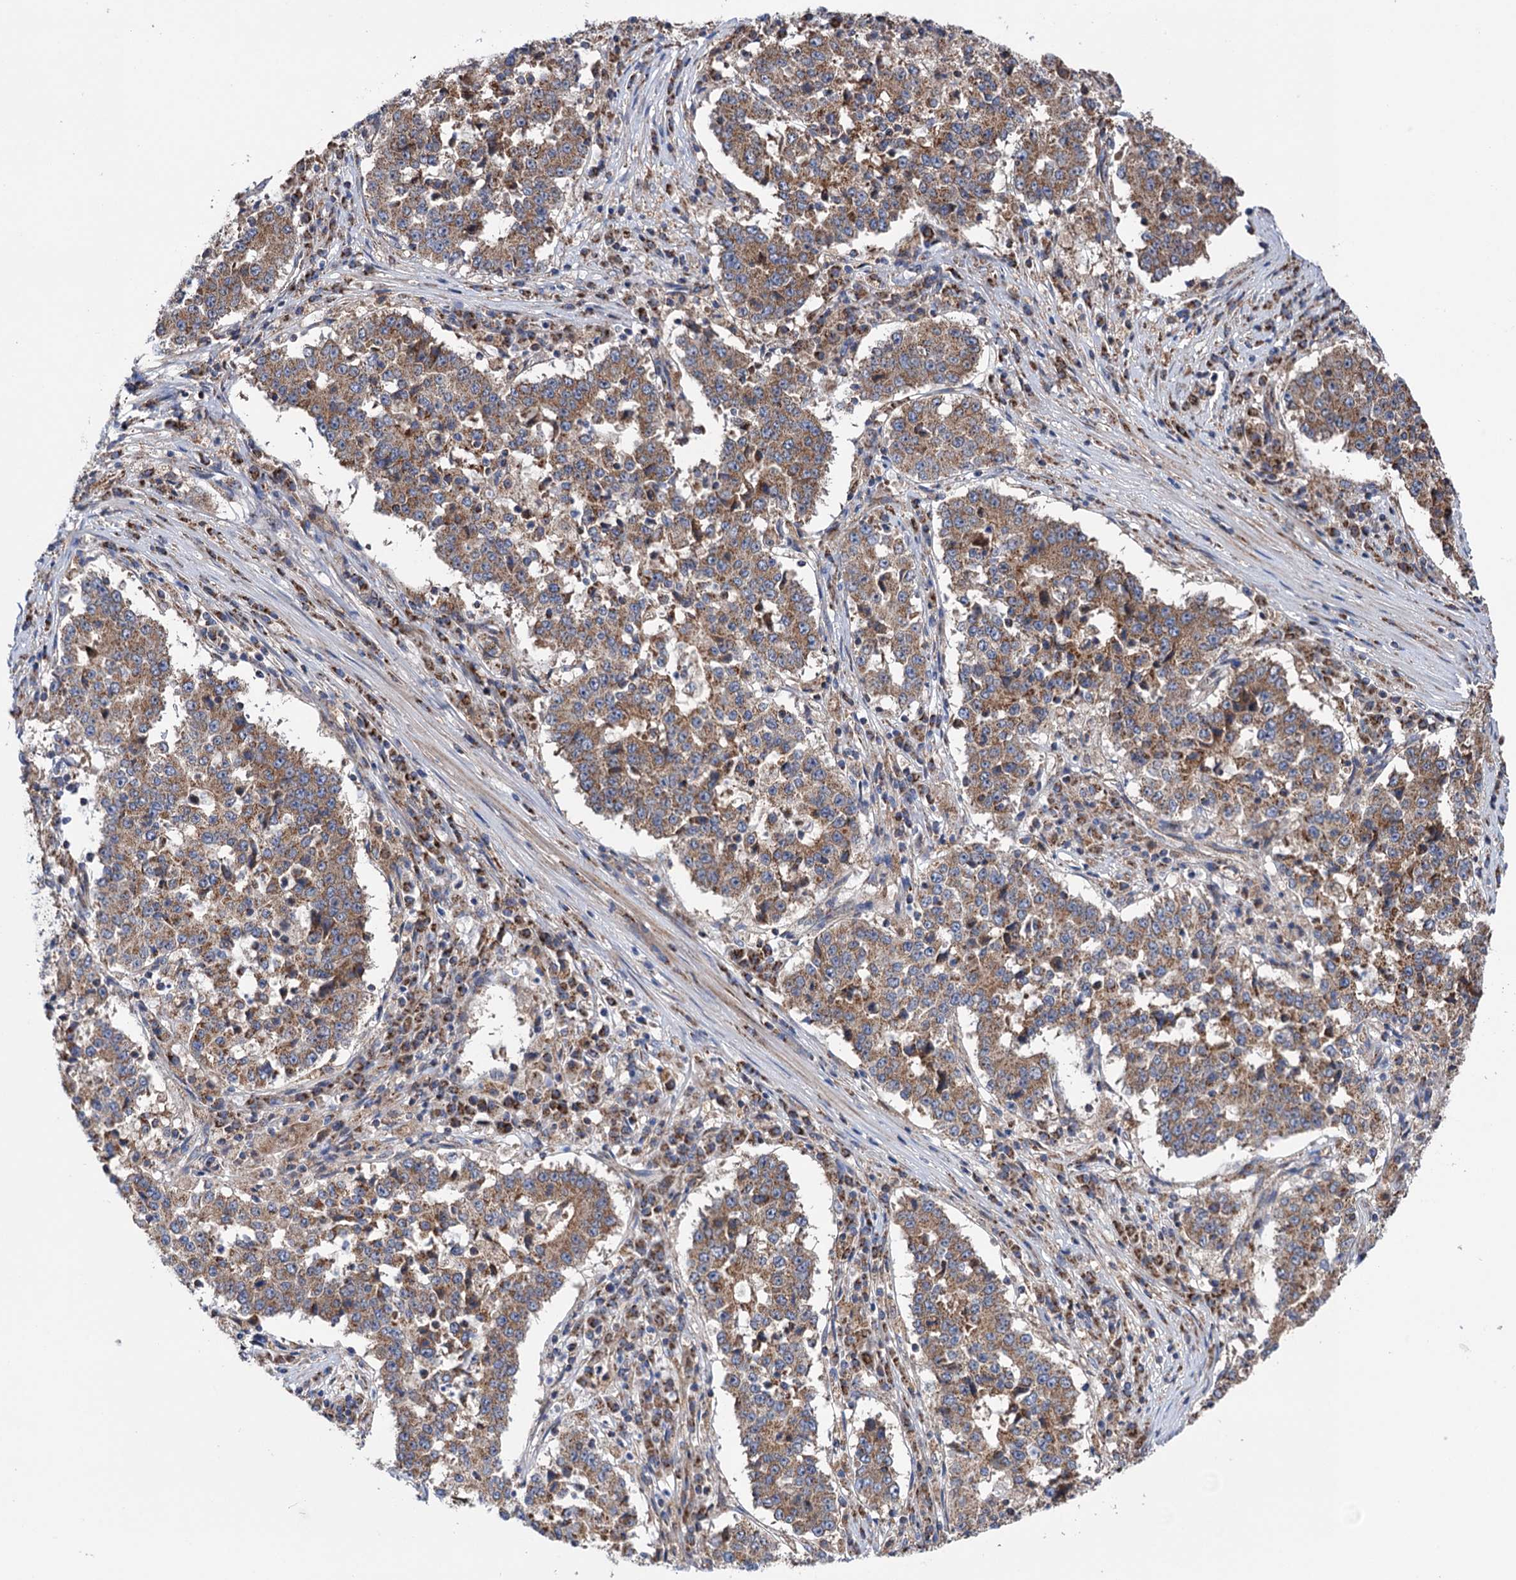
{"staining": {"intensity": "moderate", "quantity": ">75%", "location": "cytoplasmic/membranous"}, "tissue": "stomach cancer", "cell_type": "Tumor cells", "image_type": "cancer", "snomed": [{"axis": "morphology", "description": "Adenocarcinoma, NOS"}, {"axis": "topography", "description": "Stomach"}], "caption": "An IHC photomicrograph of tumor tissue is shown. Protein staining in brown shows moderate cytoplasmic/membranous positivity in stomach adenocarcinoma within tumor cells.", "gene": "SUCLA2", "patient": {"sex": "male", "age": 59}}